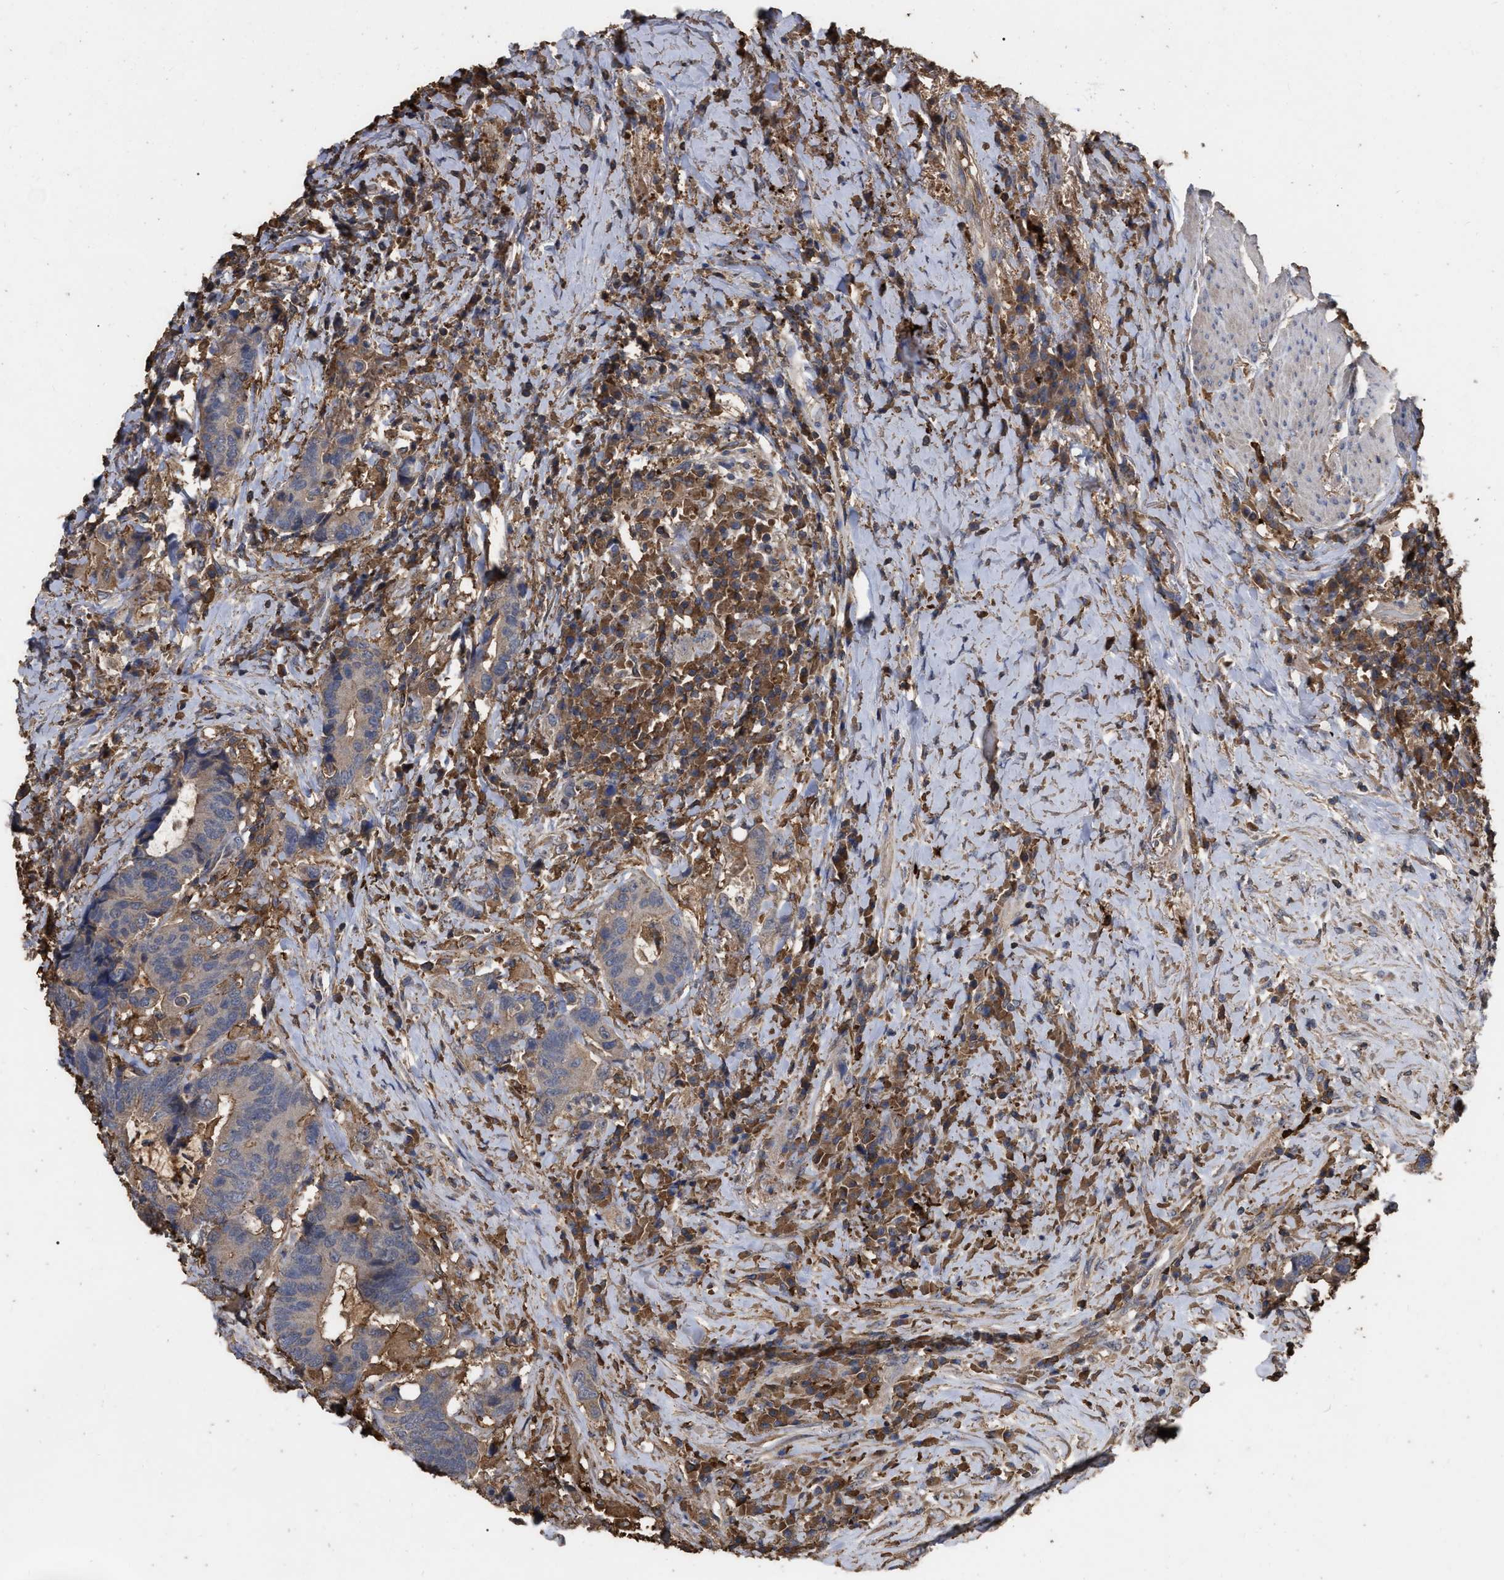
{"staining": {"intensity": "weak", "quantity": ">75%", "location": "cytoplasmic/membranous"}, "tissue": "colorectal cancer", "cell_type": "Tumor cells", "image_type": "cancer", "snomed": [{"axis": "morphology", "description": "Adenocarcinoma, NOS"}, {"axis": "topography", "description": "Rectum"}], "caption": "Protein expression analysis of human colorectal adenocarcinoma reveals weak cytoplasmic/membranous expression in about >75% of tumor cells. (DAB (3,3'-diaminobenzidine) IHC with brightfield microscopy, high magnification).", "gene": "GPR179", "patient": {"sex": "female", "age": 89}}